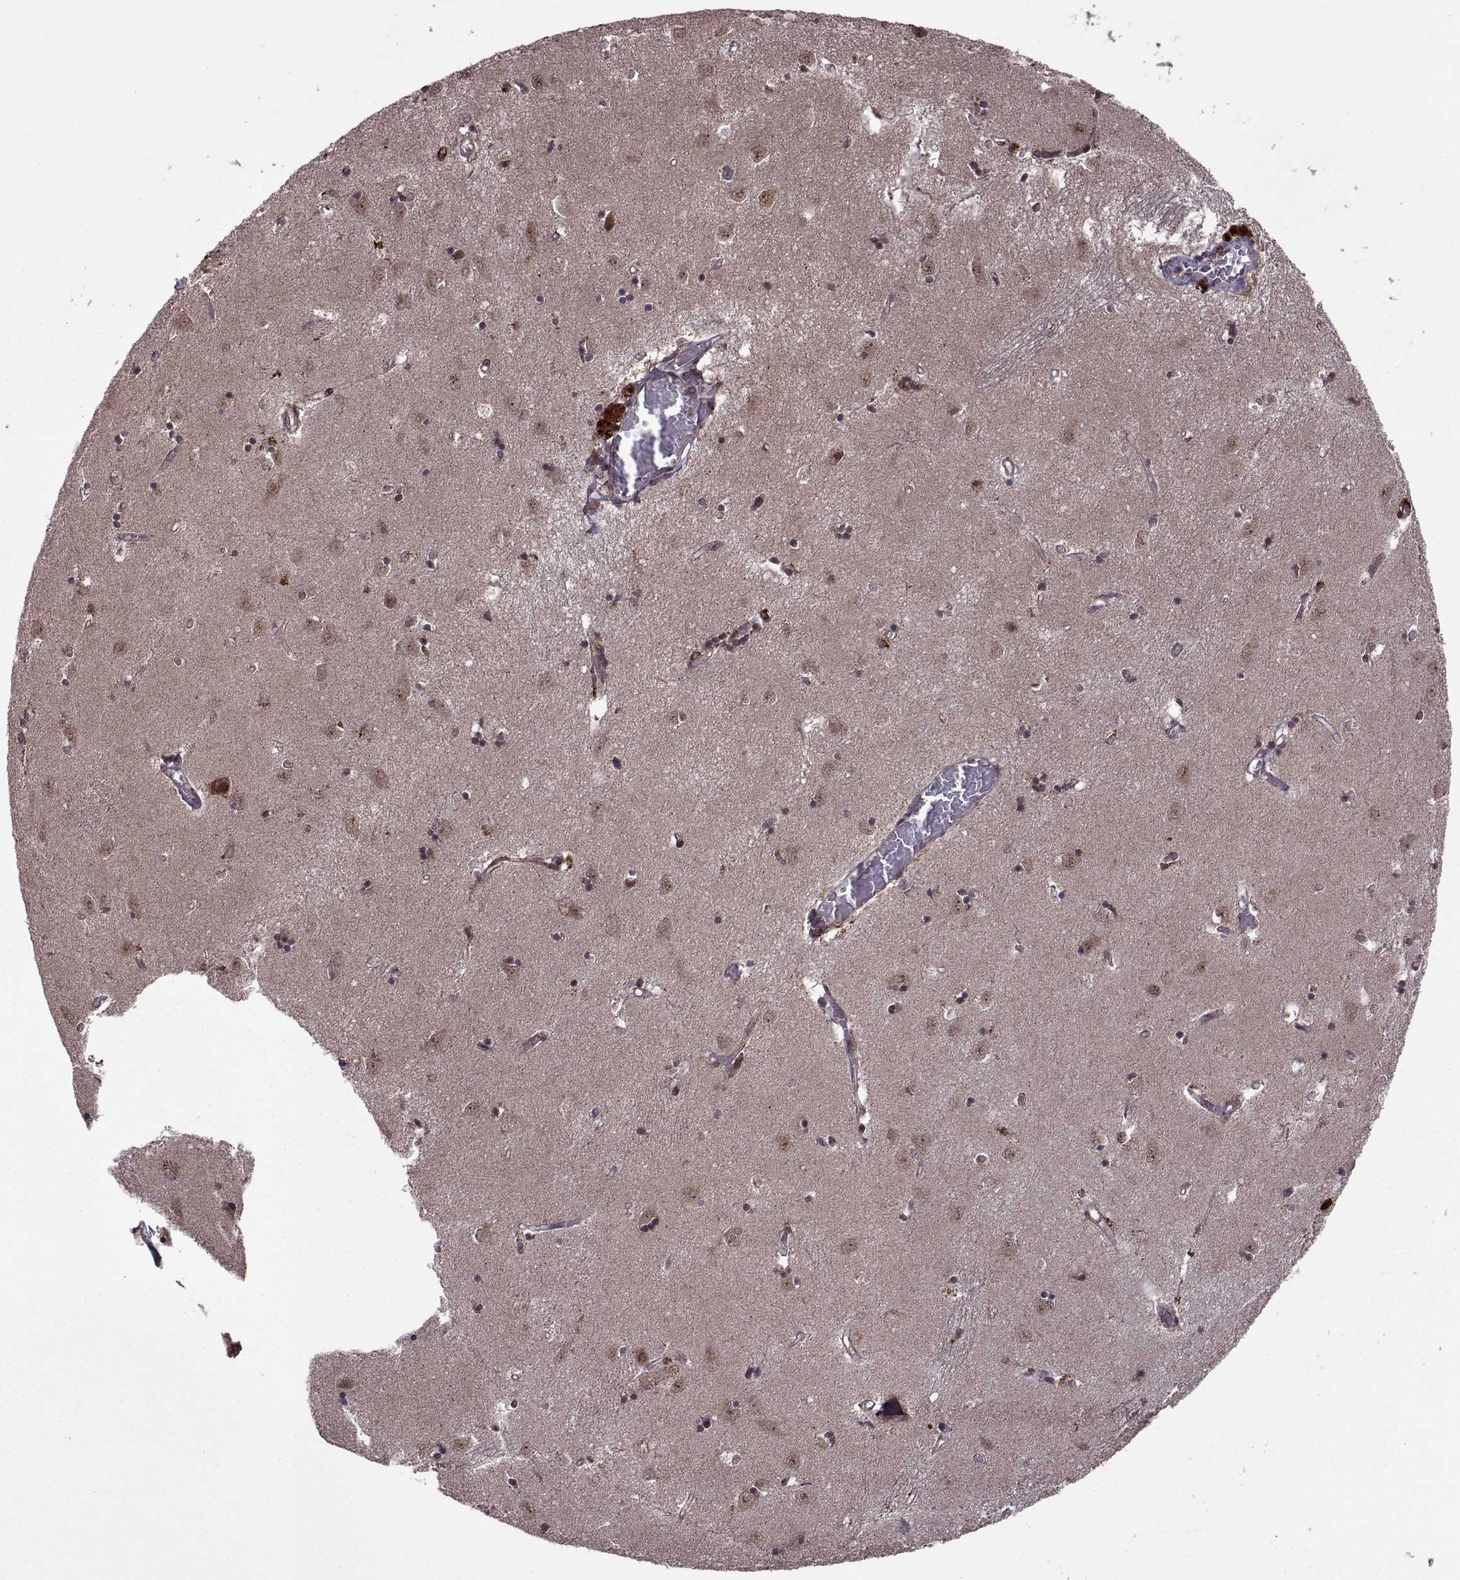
{"staining": {"intensity": "weak", "quantity": ">75%", "location": "cytoplasmic/membranous"}, "tissue": "caudate", "cell_type": "Glial cells", "image_type": "normal", "snomed": [{"axis": "morphology", "description": "Normal tissue, NOS"}, {"axis": "topography", "description": "Lateral ventricle wall"}], "caption": "DAB (3,3'-diaminobenzidine) immunohistochemical staining of normal human caudate reveals weak cytoplasmic/membranous protein staining in approximately >75% of glial cells.", "gene": "PTOV1", "patient": {"sex": "male", "age": 54}}